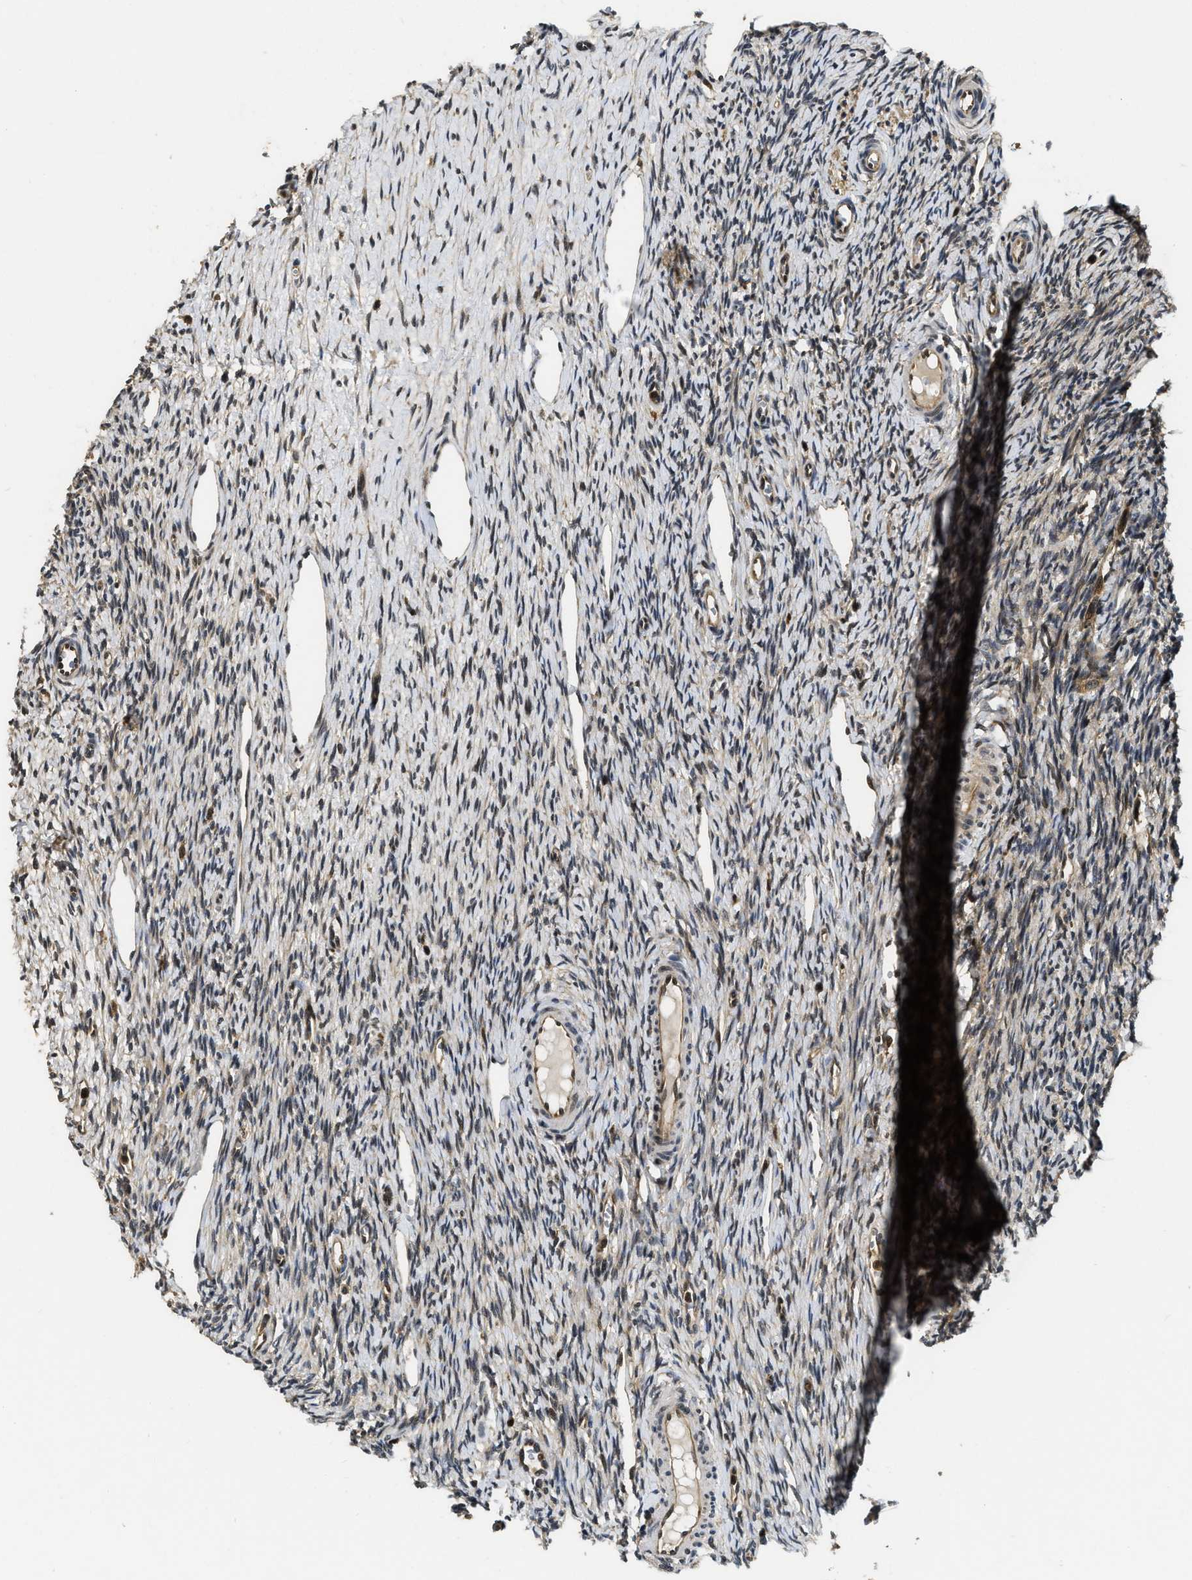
{"staining": {"intensity": "moderate", "quantity": "<25%", "location": "cytoplasmic/membranous,nuclear"}, "tissue": "ovary", "cell_type": "Ovarian stroma cells", "image_type": "normal", "snomed": [{"axis": "morphology", "description": "Normal tissue, NOS"}, {"axis": "topography", "description": "Ovary"}], "caption": "Immunohistochemistry (IHC) micrograph of unremarkable ovary: human ovary stained using IHC shows low levels of moderate protein expression localized specifically in the cytoplasmic/membranous,nuclear of ovarian stroma cells, appearing as a cytoplasmic/membranous,nuclear brown color.", "gene": "ADSL", "patient": {"sex": "female", "age": 33}}